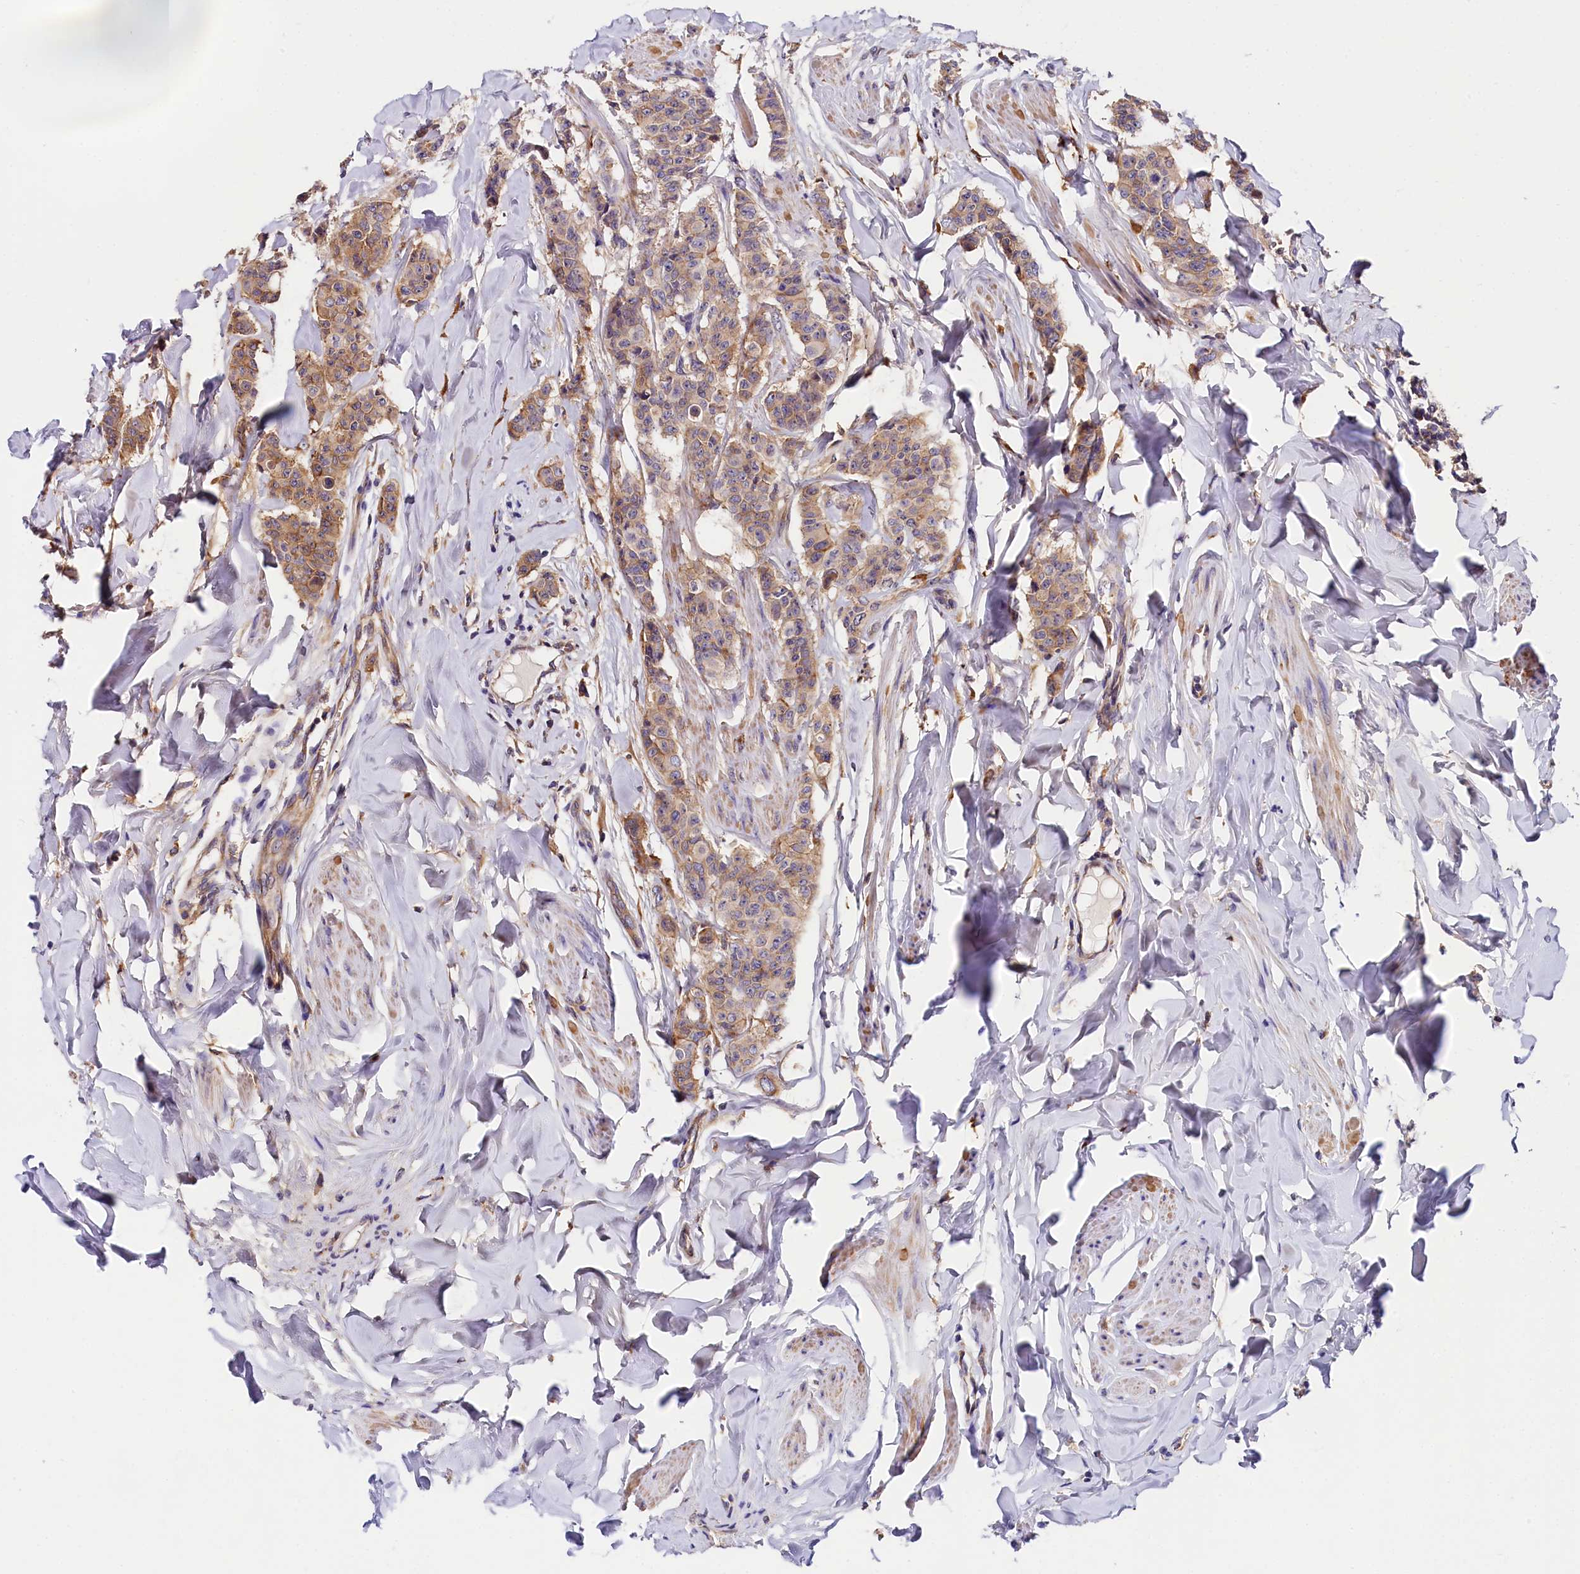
{"staining": {"intensity": "moderate", "quantity": ">75%", "location": "cytoplasmic/membranous"}, "tissue": "breast cancer", "cell_type": "Tumor cells", "image_type": "cancer", "snomed": [{"axis": "morphology", "description": "Duct carcinoma"}, {"axis": "topography", "description": "Breast"}], "caption": "Human breast invasive ductal carcinoma stained with a brown dye exhibits moderate cytoplasmic/membranous positive expression in approximately >75% of tumor cells.", "gene": "OAS3", "patient": {"sex": "female", "age": 40}}